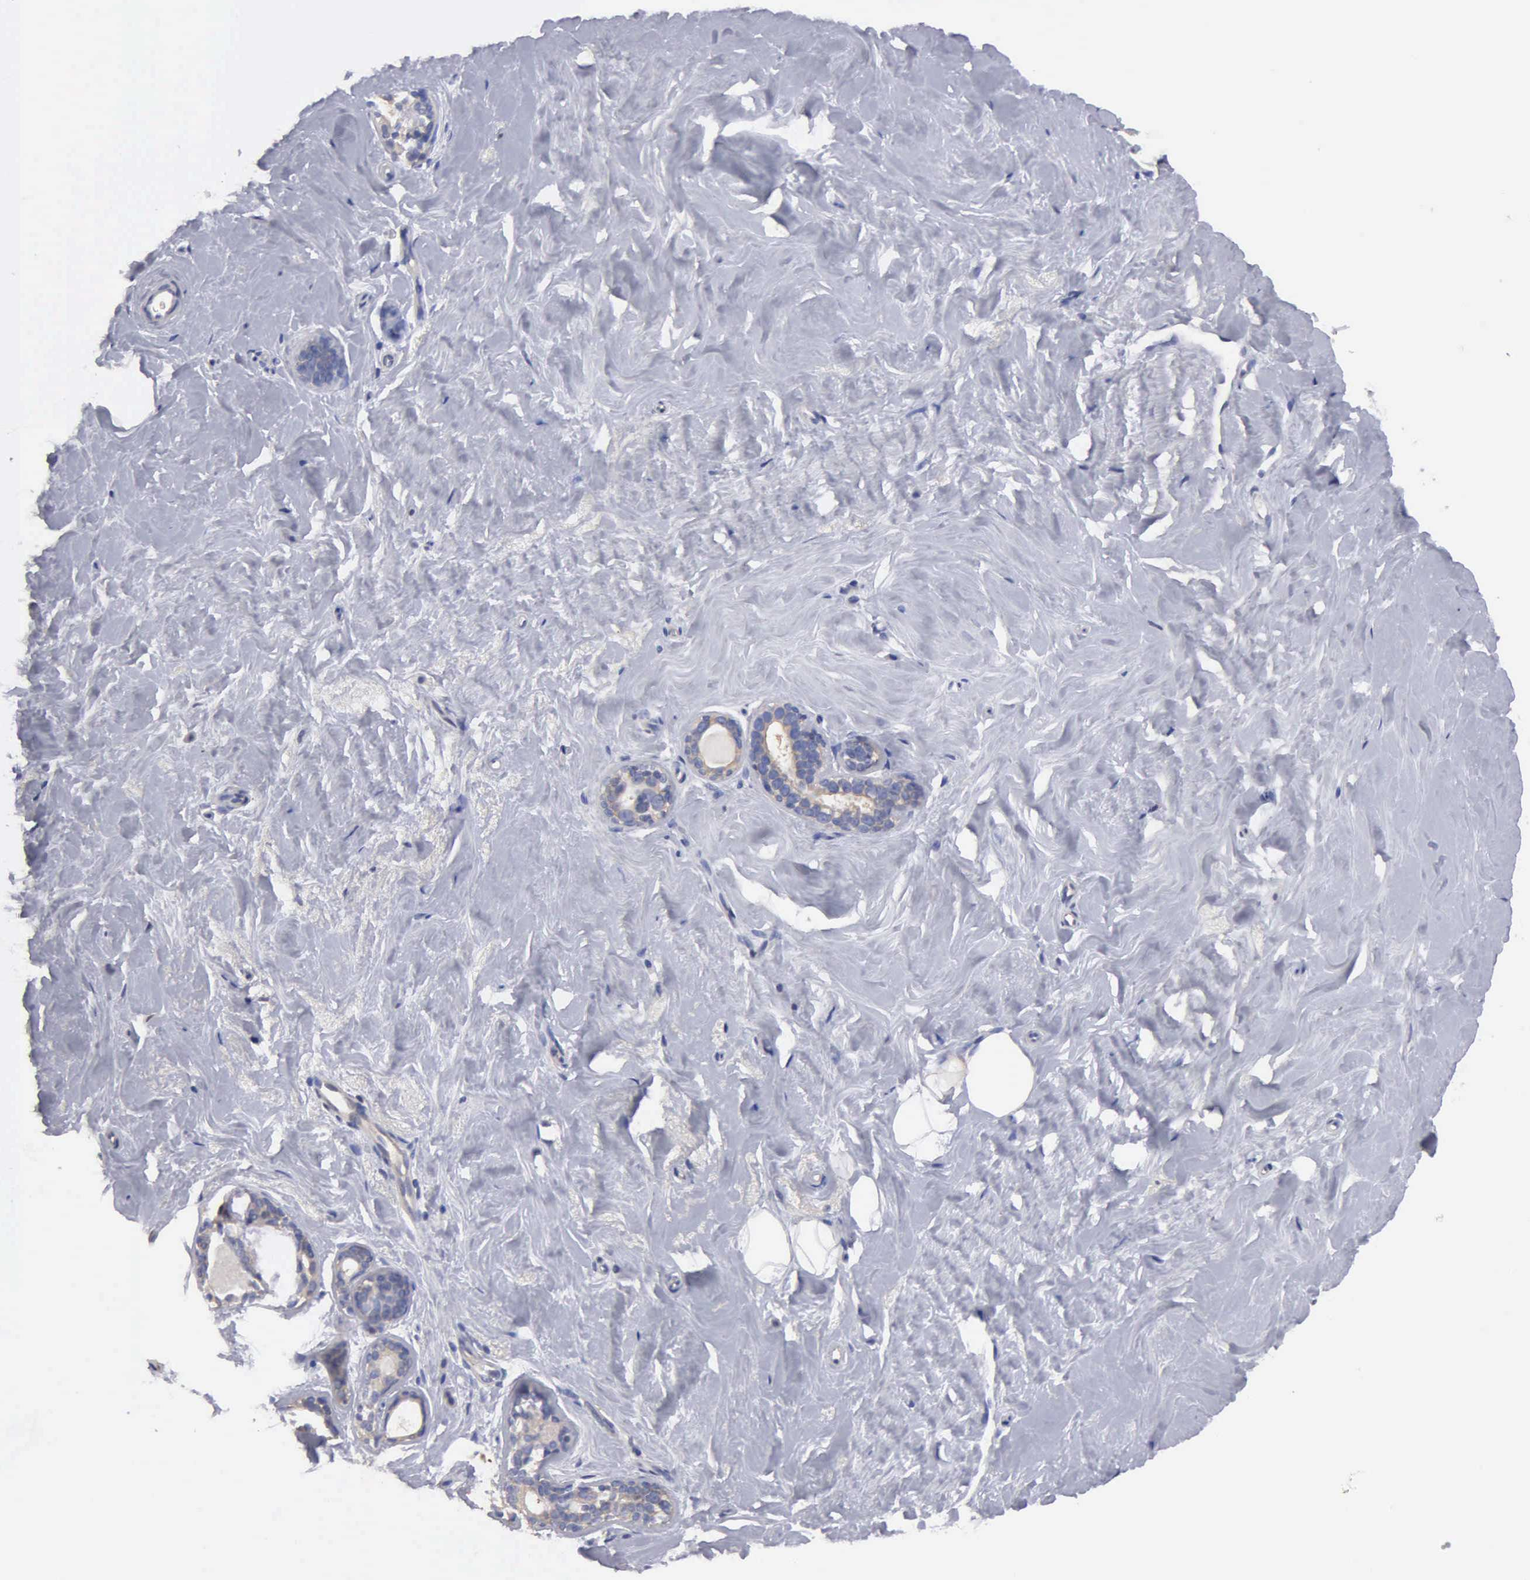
{"staining": {"intensity": "negative", "quantity": "none", "location": "none"}, "tissue": "breast", "cell_type": "Adipocytes", "image_type": "normal", "snomed": [{"axis": "morphology", "description": "Normal tissue, NOS"}, {"axis": "topography", "description": "Breast"}], "caption": "IHC of normal human breast displays no staining in adipocytes.", "gene": "G6PD", "patient": {"sex": "female", "age": 54}}